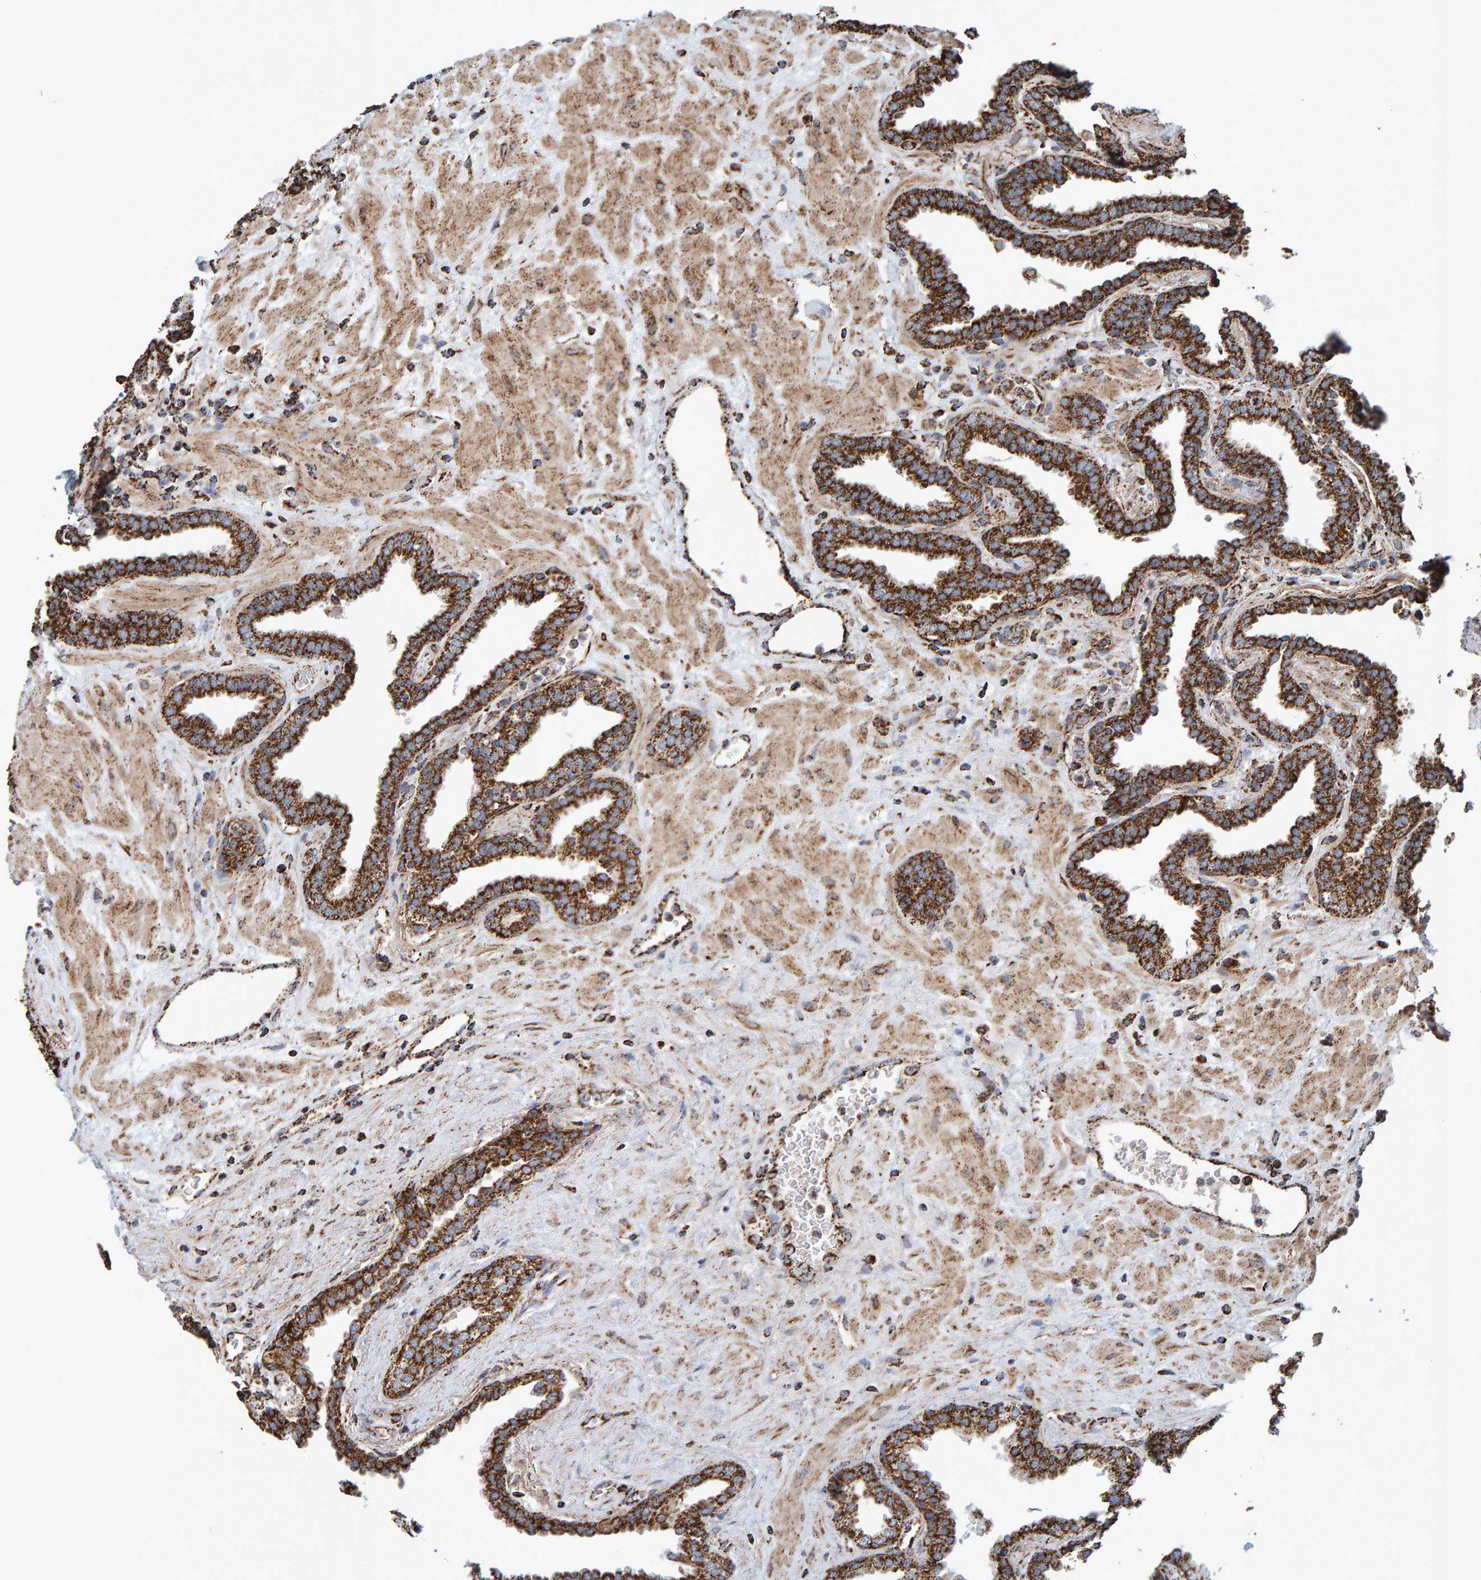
{"staining": {"intensity": "moderate", "quantity": ">75%", "location": "cytoplasmic/membranous"}, "tissue": "prostate", "cell_type": "Glandular cells", "image_type": "normal", "snomed": [{"axis": "morphology", "description": "Normal tissue, NOS"}, {"axis": "topography", "description": "Prostate"}], "caption": "Immunohistochemistry (DAB) staining of benign prostate exhibits moderate cytoplasmic/membranous protein positivity in approximately >75% of glandular cells. (DAB (3,3'-diaminobenzidine) = brown stain, brightfield microscopy at high magnification).", "gene": "MRPL45", "patient": {"sex": "male", "age": 51}}